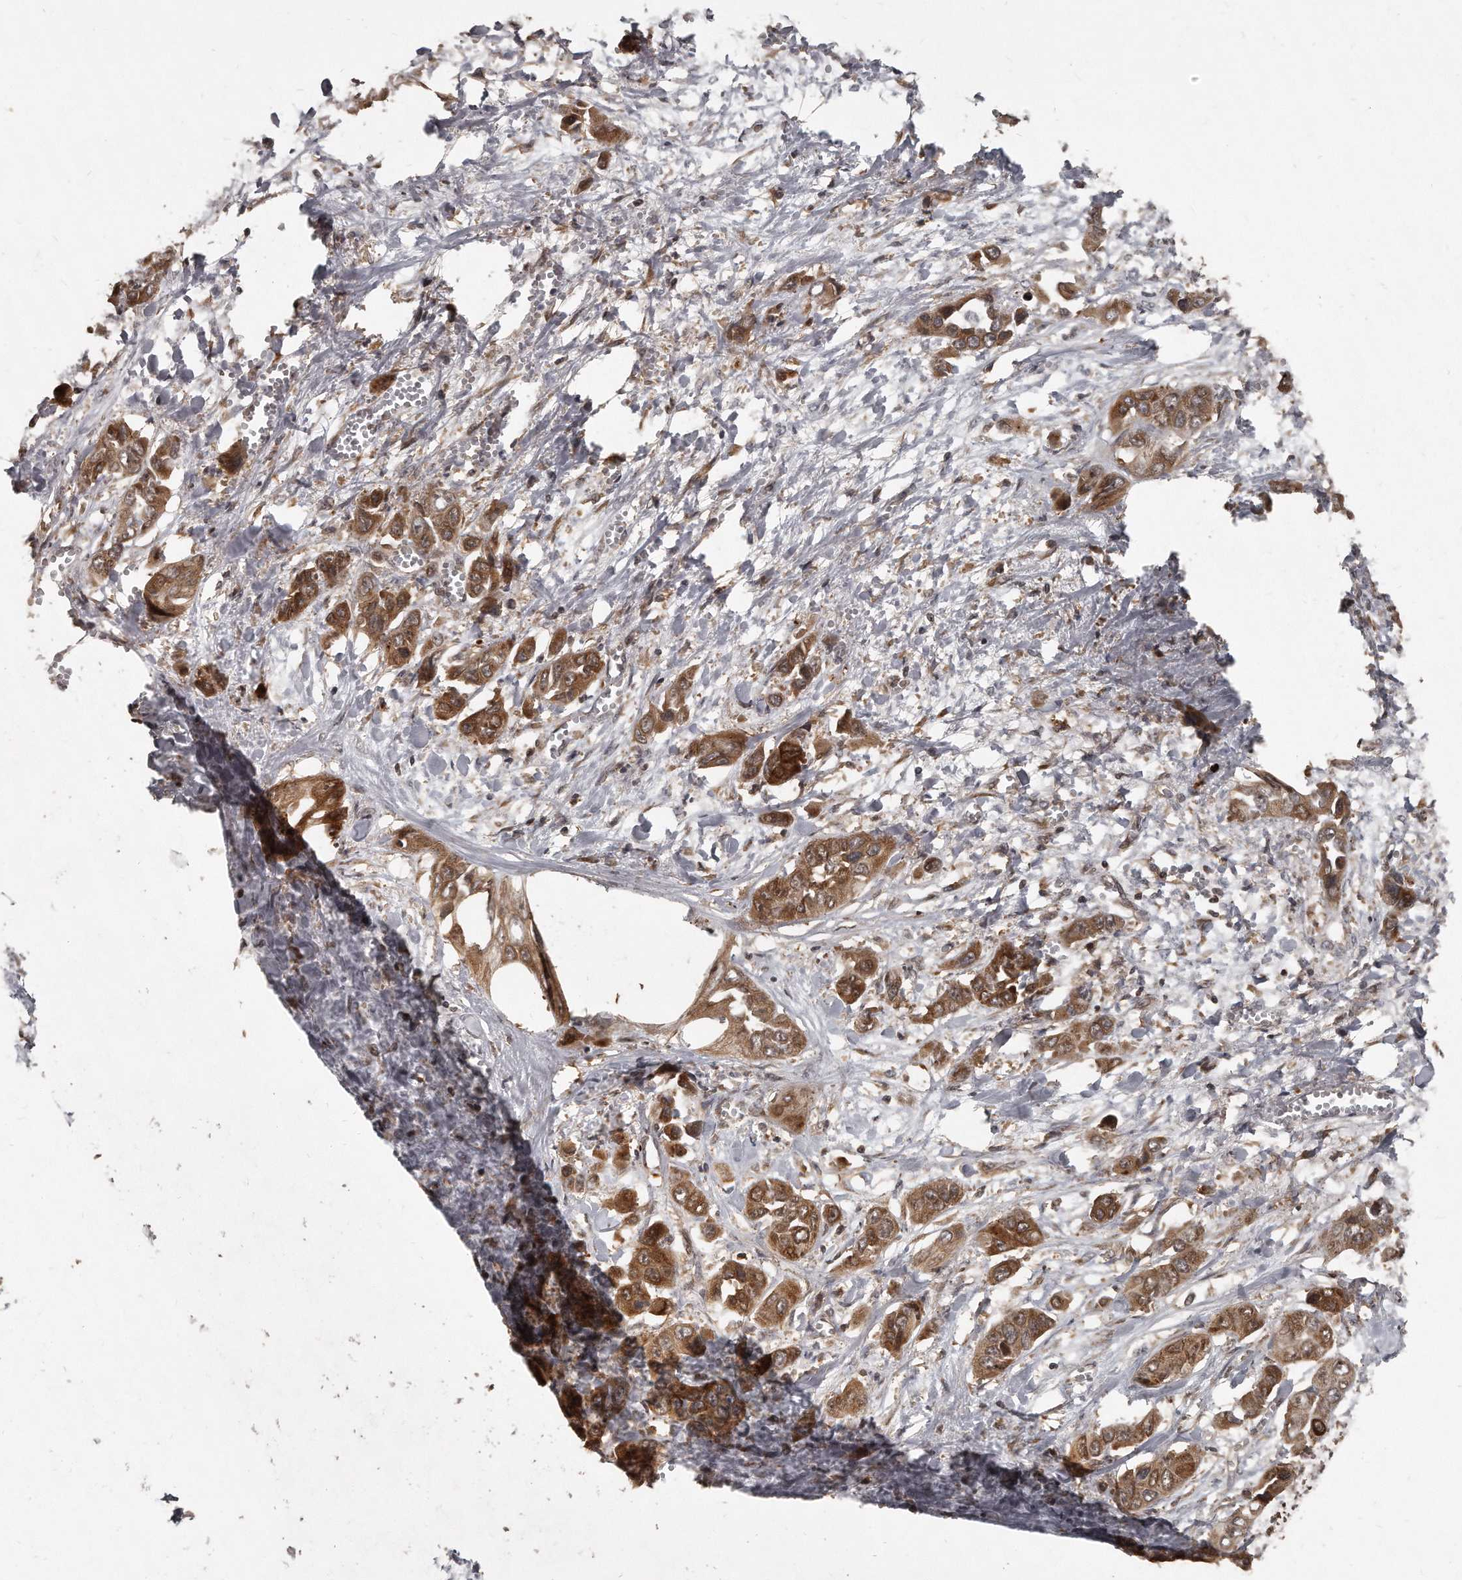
{"staining": {"intensity": "moderate", "quantity": ">75%", "location": "cytoplasmic/membranous"}, "tissue": "liver cancer", "cell_type": "Tumor cells", "image_type": "cancer", "snomed": [{"axis": "morphology", "description": "Cholangiocarcinoma"}, {"axis": "topography", "description": "Liver"}], "caption": "Protein staining of liver cancer tissue displays moderate cytoplasmic/membranous expression in about >75% of tumor cells.", "gene": "GCH1", "patient": {"sex": "female", "age": 52}}